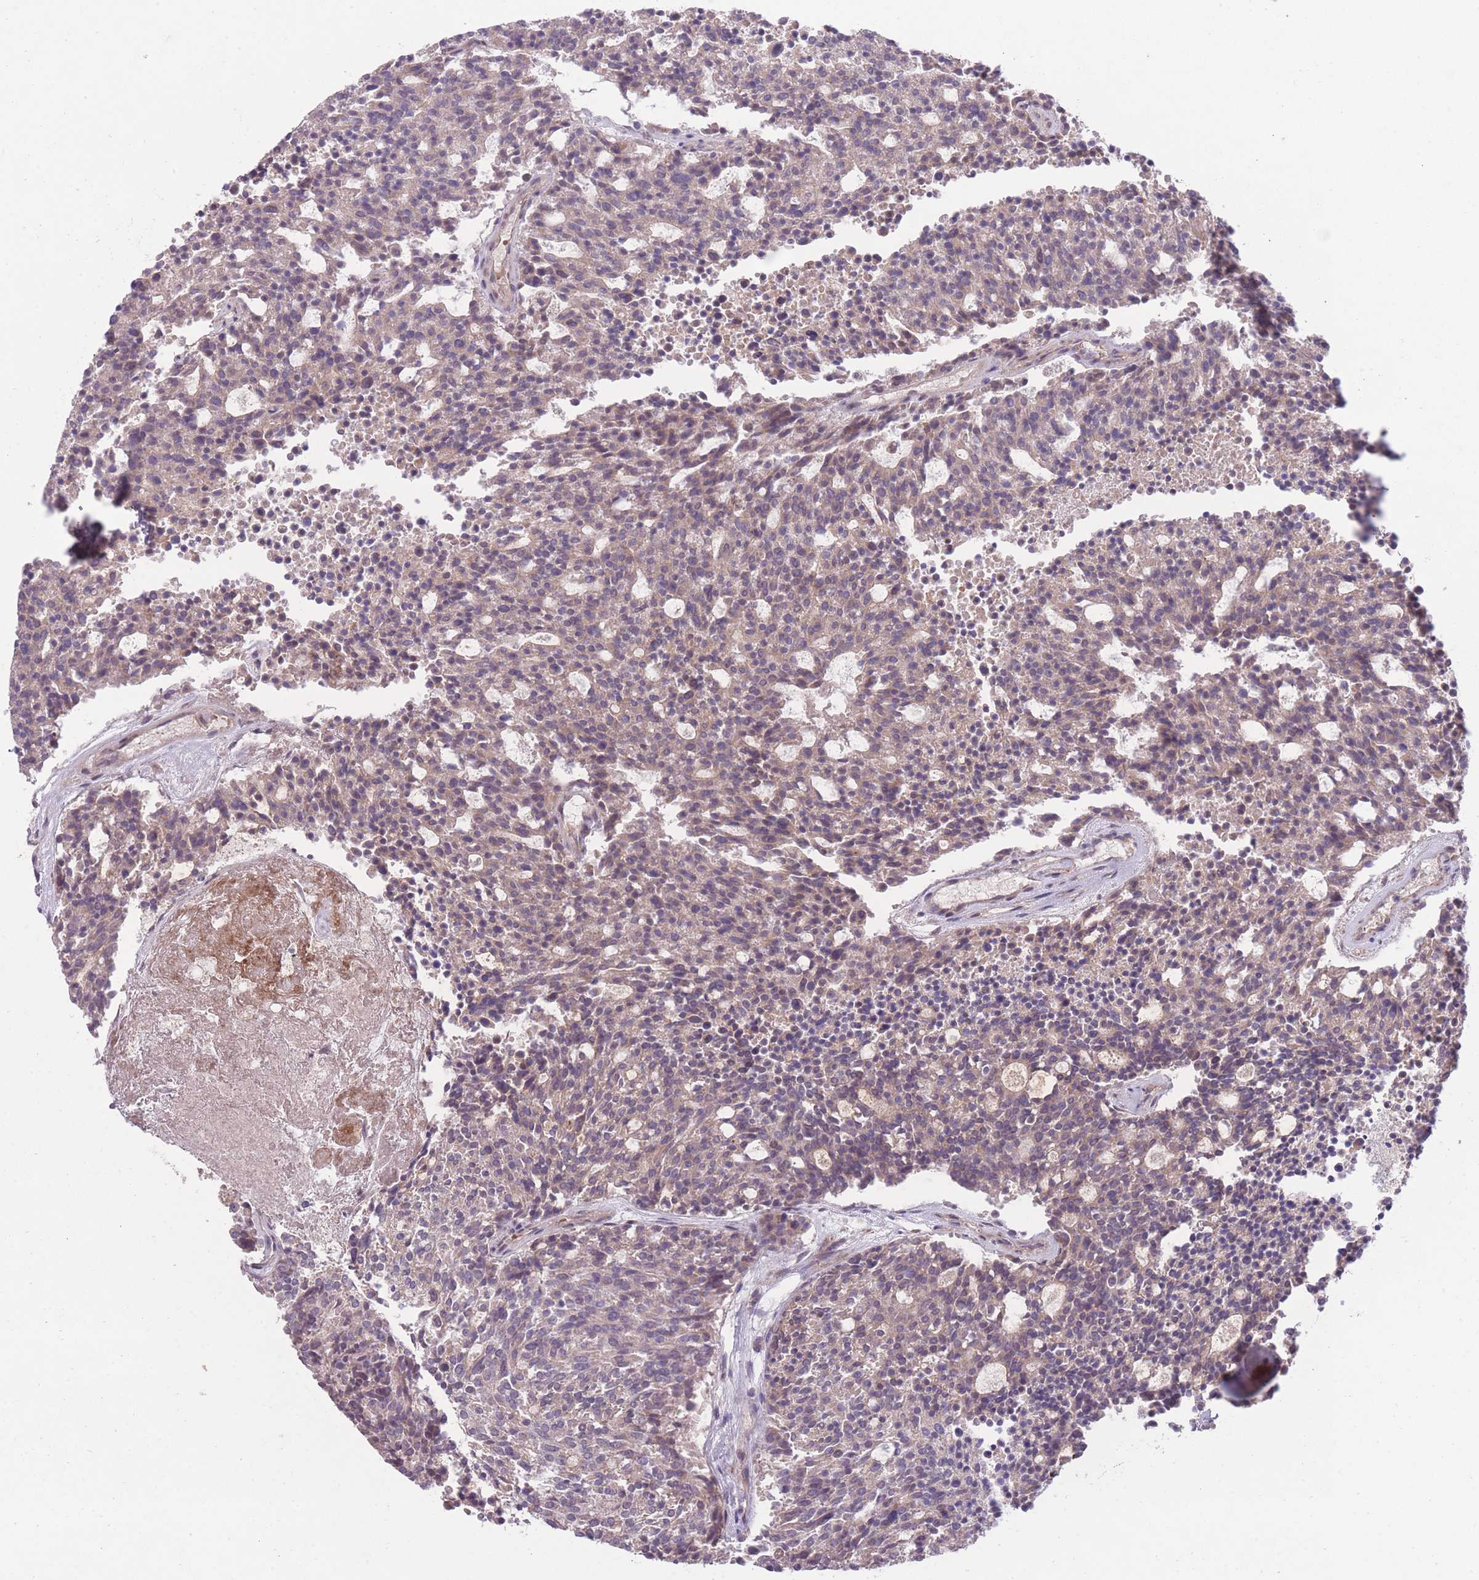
{"staining": {"intensity": "negative", "quantity": "none", "location": "none"}, "tissue": "carcinoid", "cell_type": "Tumor cells", "image_type": "cancer", "snomed": [{"axis": "morphology", "description": "Carcinoid, malignant, NOS"}, {"axis": "topography", "description": "Pancreas"}], "caption": "IHC of malignant carcinoid demonstrates no expression in tumor cells.", "gene": "OR2V2", "patient": {"sex": "female", "age": 54}}